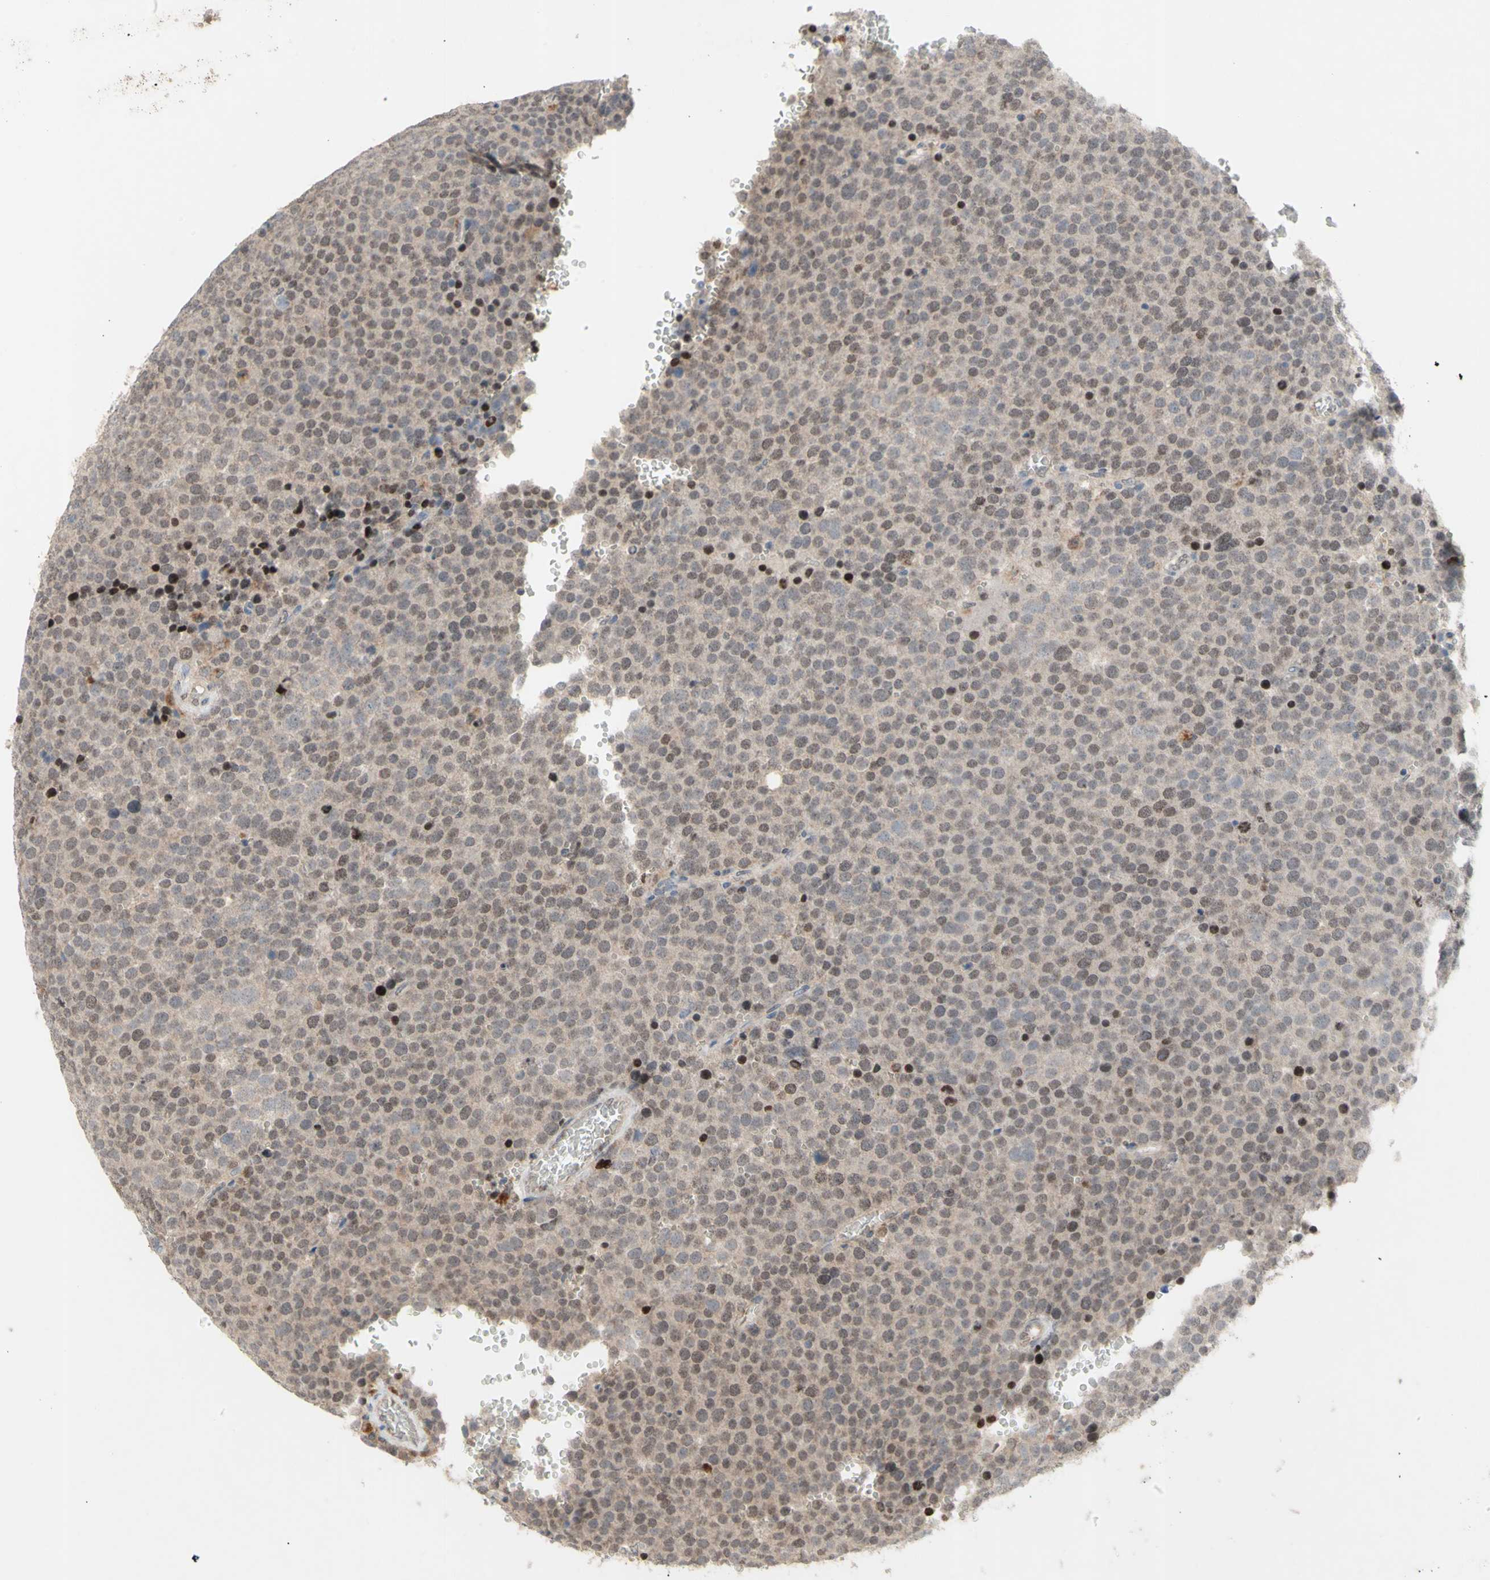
{"staining": {"intensity": "weak", "quantity": ">75%", "location": "cytoplasmic/membranous,nuclear"}, "tissue": "testis cancer", "cell_type": "Tumor cells", "image_type": "cancer", "snomed": [{"axis": "morphology", "description": "Seminoma, NOS"}, {"axis": "topography", "description": "Testis"}], "caption": "There is low levels of weak cytoplasmic/membranous and nuclear staining in tumor cells of testis cancer, as demonstrated by immunohistochemical staining (brown color).", "gene": "NLRP1", "patient": {"sex": "male", "age": 71}}